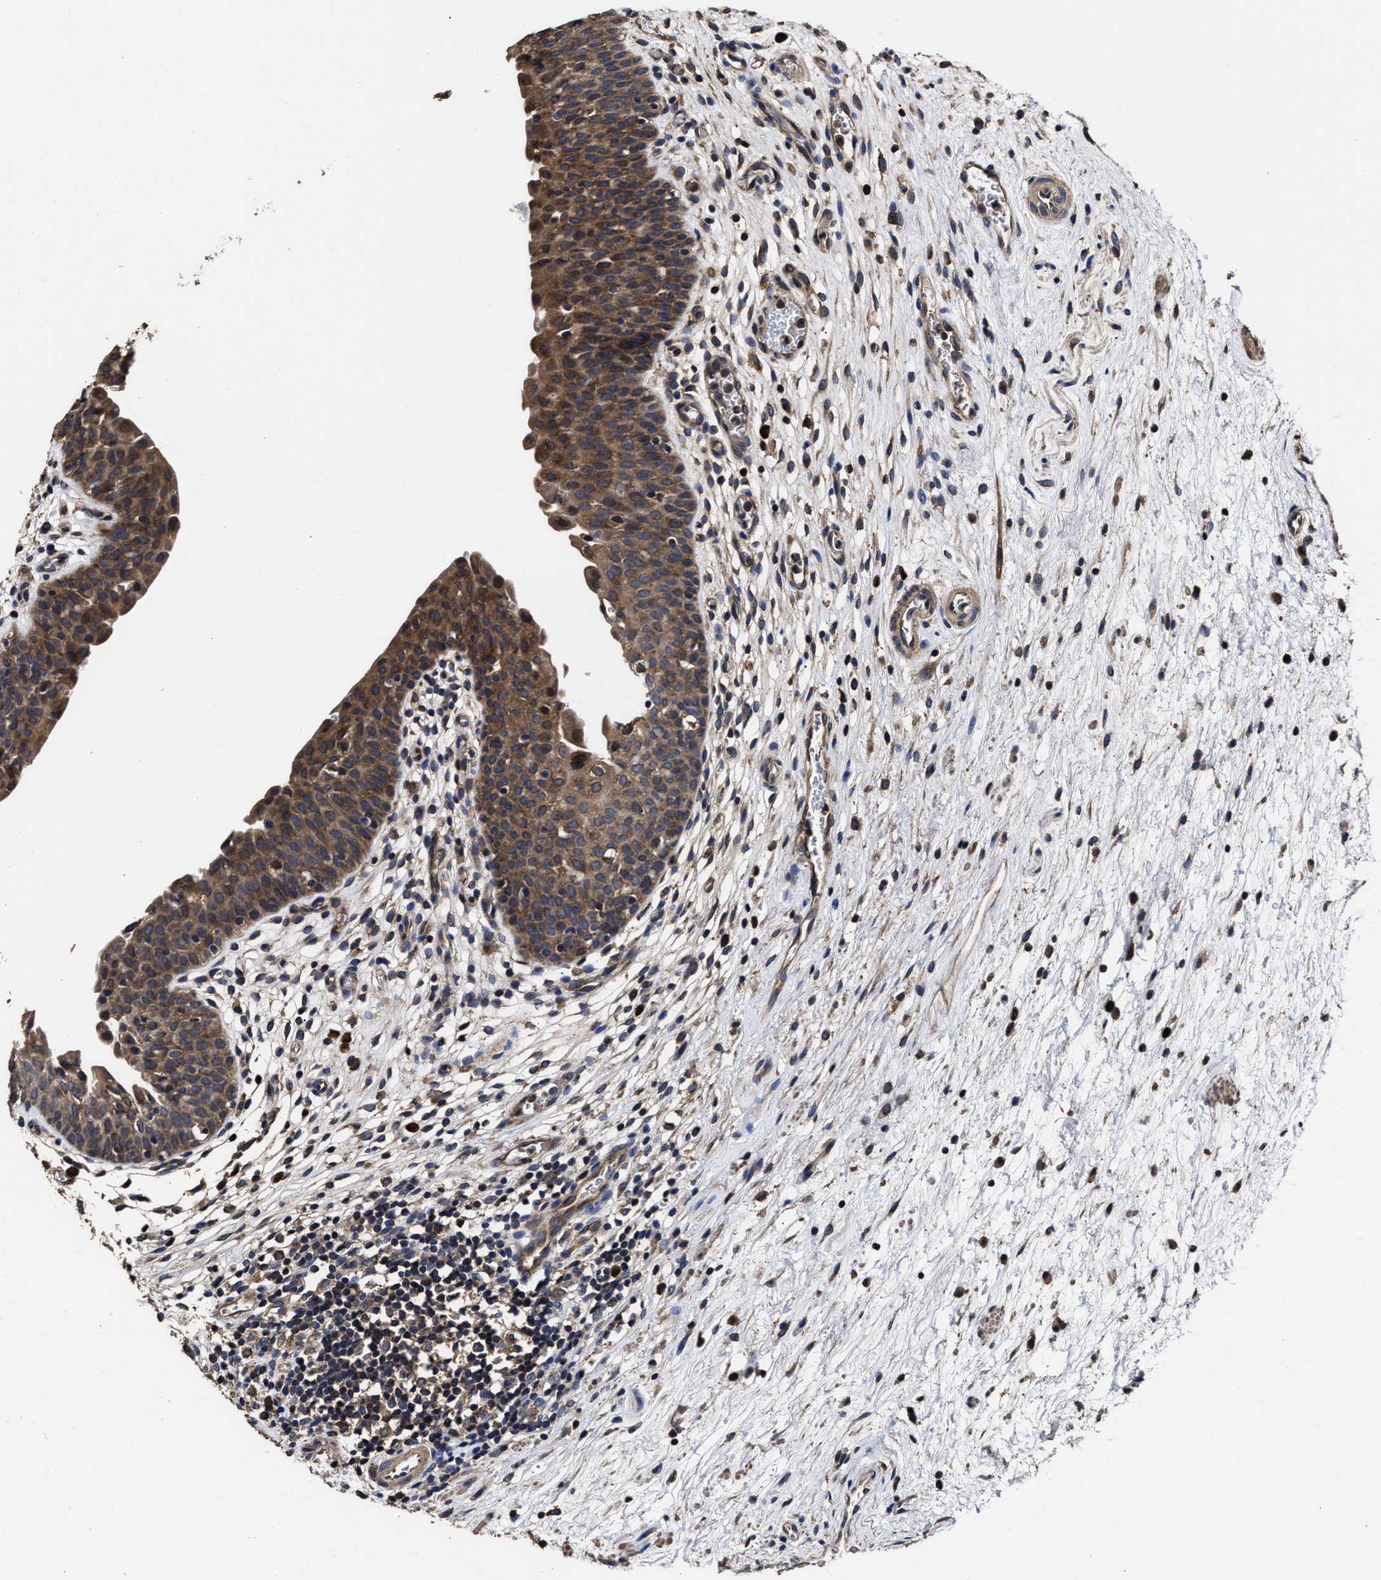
{"staining": {"intensity": "moderate", "quantity": ">75%", "location": "cytoplasmic/membranous"}, "tissue": "urinary bladder", "cell_type": "Urothelial cells", "image_type": "normal", "snomed": [{"axis": "morphology", "description": "Normal tissue, NOS"}, {"axis": "topography", "description": "Urinary bladder"}], "caption": "Urinary bladder was stained to show a protein in brown. There is medium levels of moderate cytoplasmic/membranous staining in about >75% of urothelial cells. The protein of interest is shown in brown color, while the nuclei are stained blue.", "gene": "AVEN", "patient": {"sex": "male", "age": 37}}